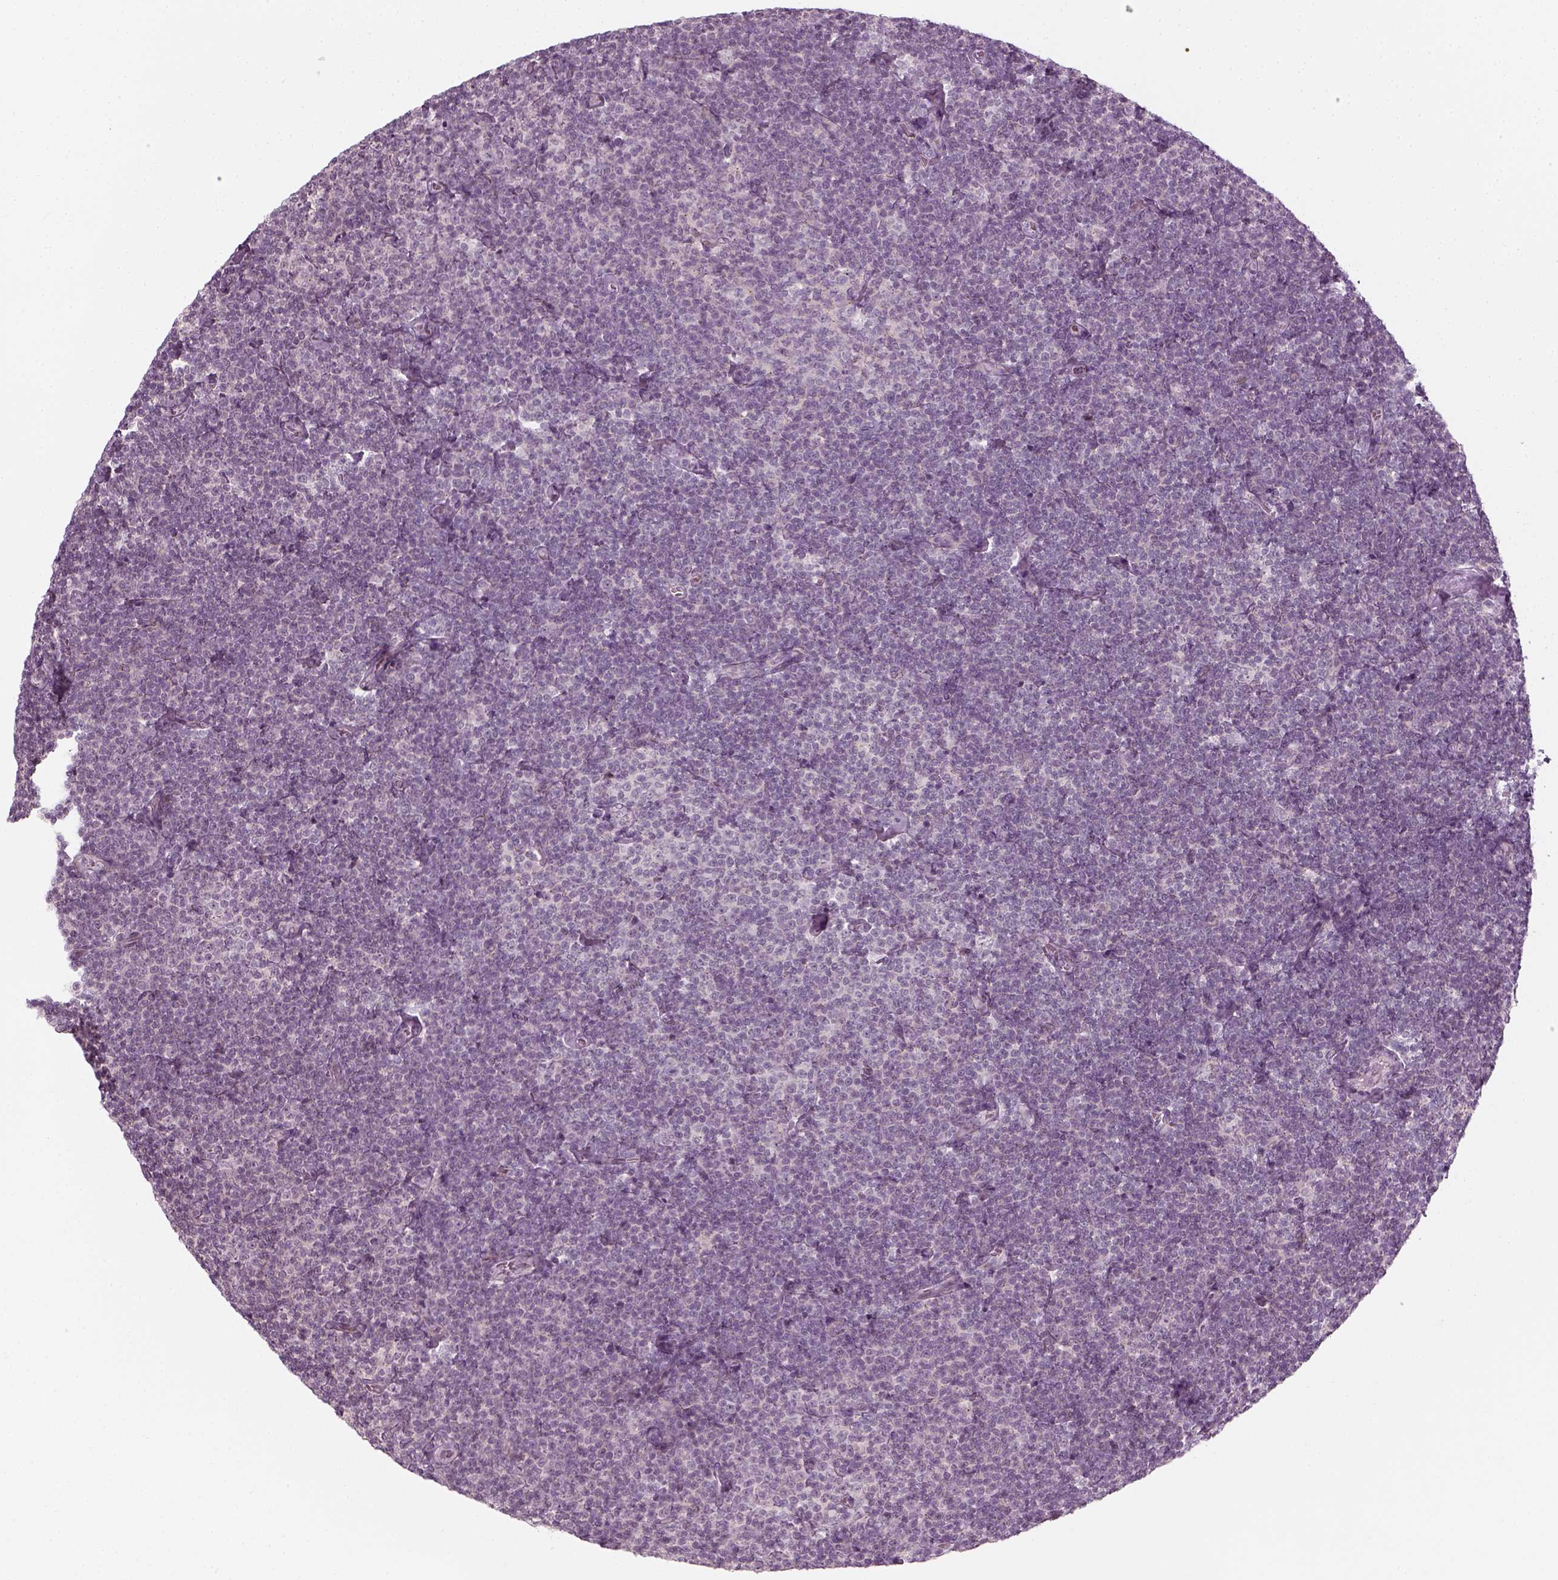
{"staining": {"intensity": "negative", "quantity": "none", "location": "none"}, "tissue": "lymphoma", "cell_type": "Tumor cells", "image_type": "cancer", "snomed": [{"axis": "morphology", "description": "Malignant lymphoma, non-Hodgkin's type, Low grade"}, {"axis": "topography", "description": "Lymph node"}], "caption": "Image shows no protein staining in tumor cells of malignant lymphoma, non-Hodgkin's type (low-grade) tissue. Nuclei are stained in blue.", "gene": "MLIP", "patient": {"sex": "male", "age": 81}}